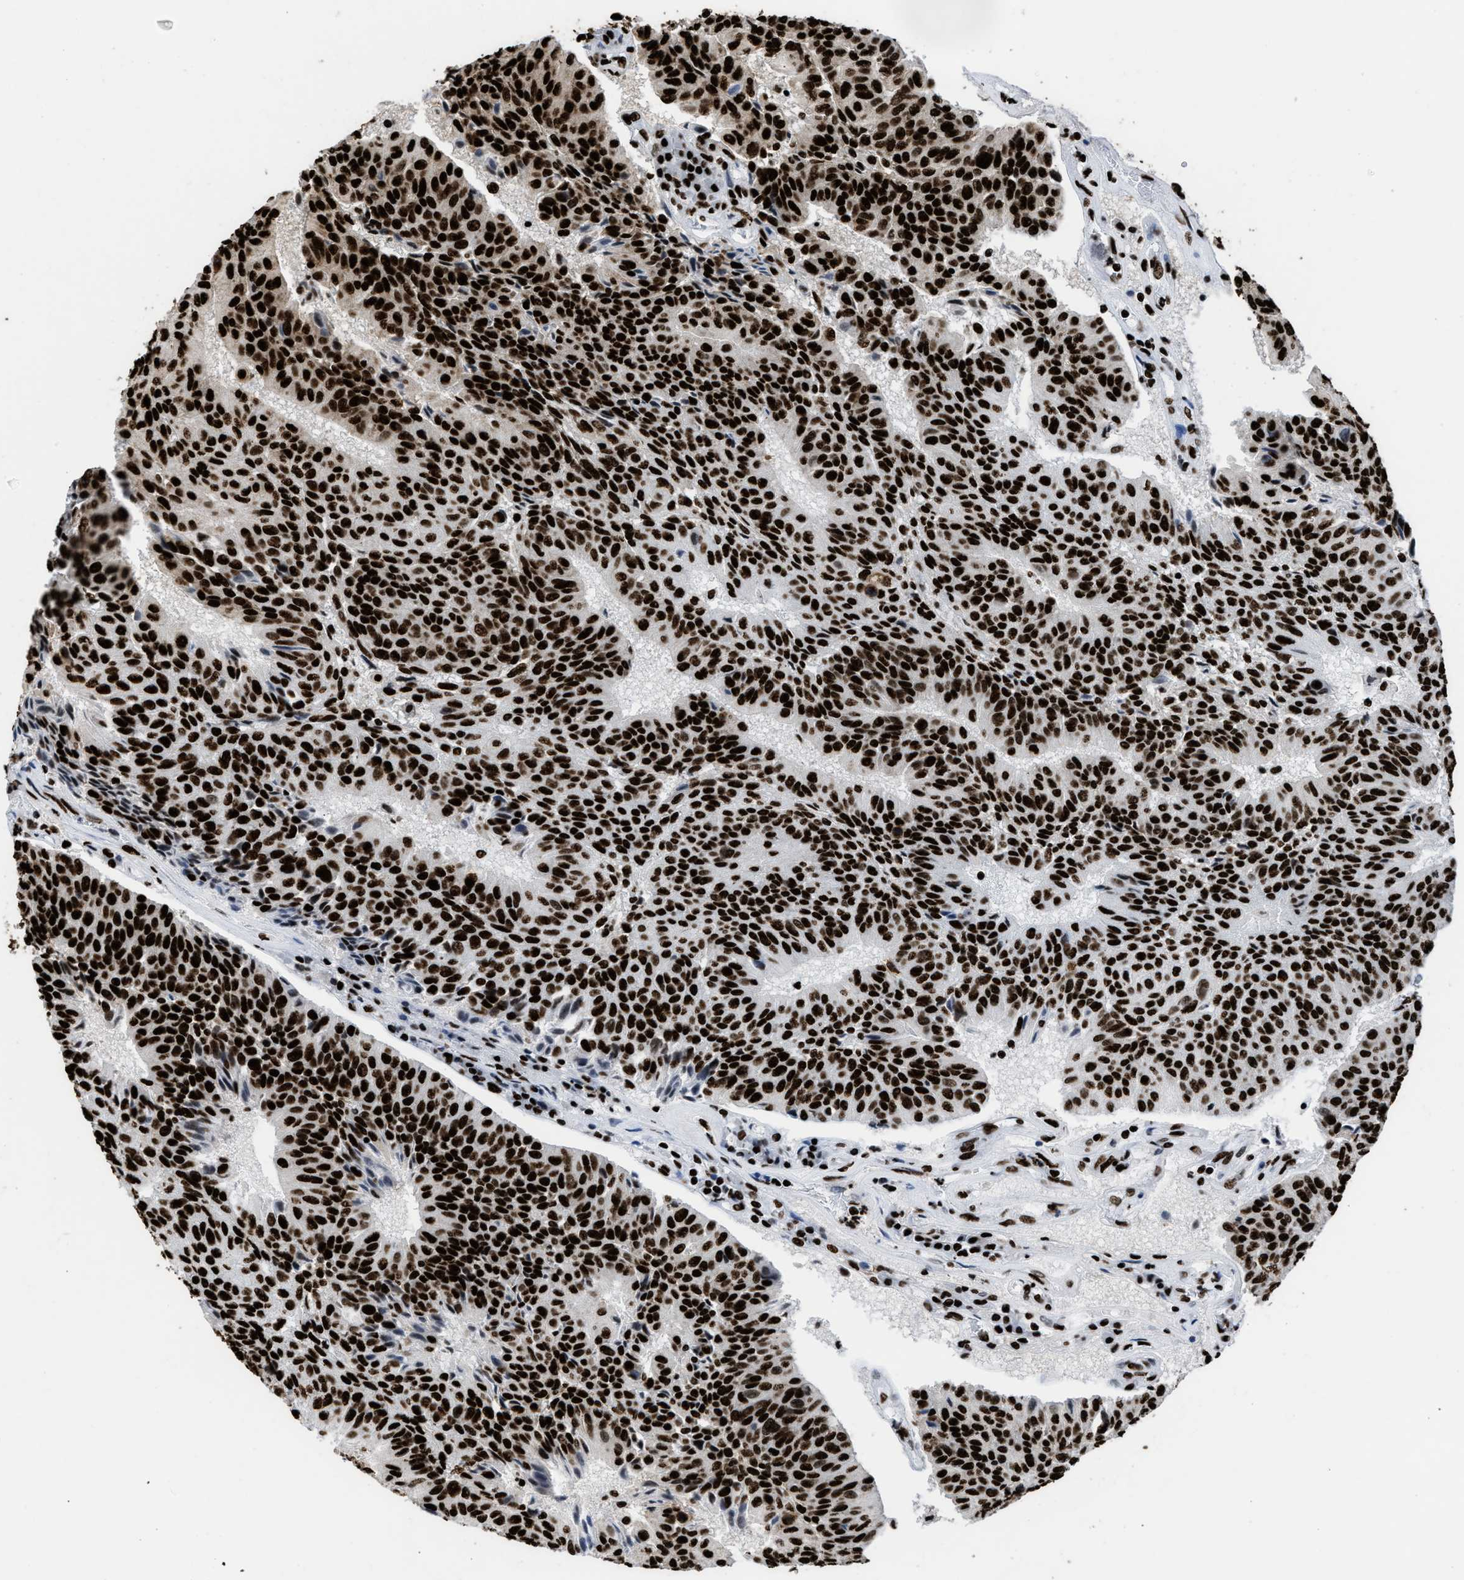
{"staining": {"intensity": "strong", "quantity": ">75%", "location": "nuclear"}, "tissue": "urothelial cancer", "cell_type": "Tumor cells", "image_type": "cancer", "snomed": [{"axis": "morphology", "description": "Urothelial carcinoma, High grade"}, {"axis": "topography", "description": "Urinary bladder"}], "caption": "A micrograph of human urothelial cancer stained for a protein demonstrates strong nuclear brown staining in tumor cells. Using DAB (brown) and hematoxylin (blue) stains, captured at high magnification using brightfield microscopy.", "gene": "HNRNPM", "patient": {"sex": "male", "age": 66}}